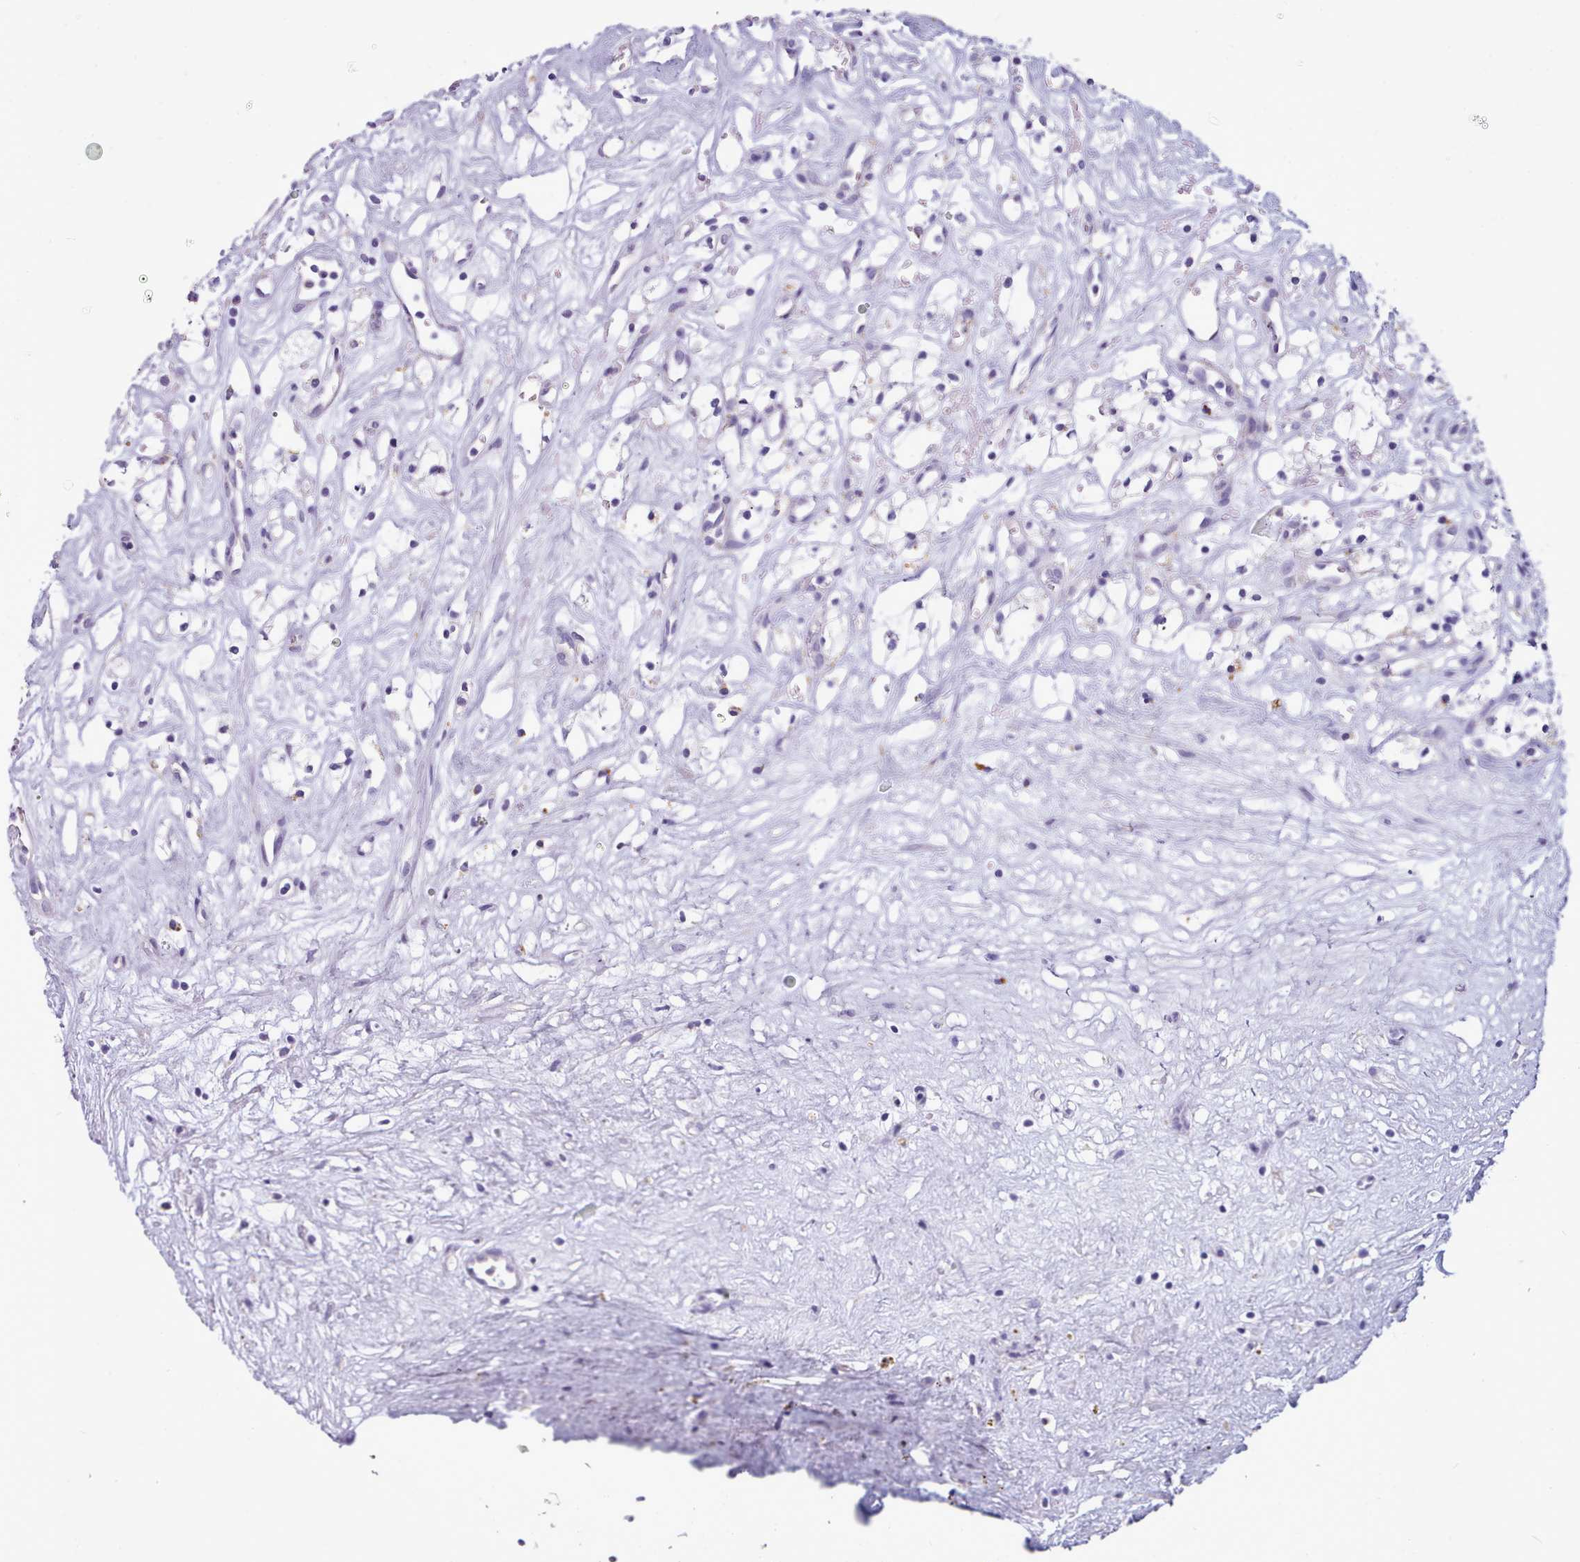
{"staining": {"intensity": "moderate", "quantity": "<25%", "location": "cytoplasmic/membranous"}, "tissue": "renal cancer", "cell_type": "Tumor cells", "image_type": "cancer", "snomed": [{"axis": "morphology", "description": "Adenocarcinoma, NOS"}, {"axis": "topography", "description": "Kidney"}], "caption": "Immunohistochemistry (IHC) histopathology image of human renal adenocarcinoma stained for a protein (brown), which demonstrates low levels of moderate cytoplasmic/membranous positivity in approximately <25% of tumor cells.", "gene": "GAA", "patient": {"sex": "male", "age": 59}}